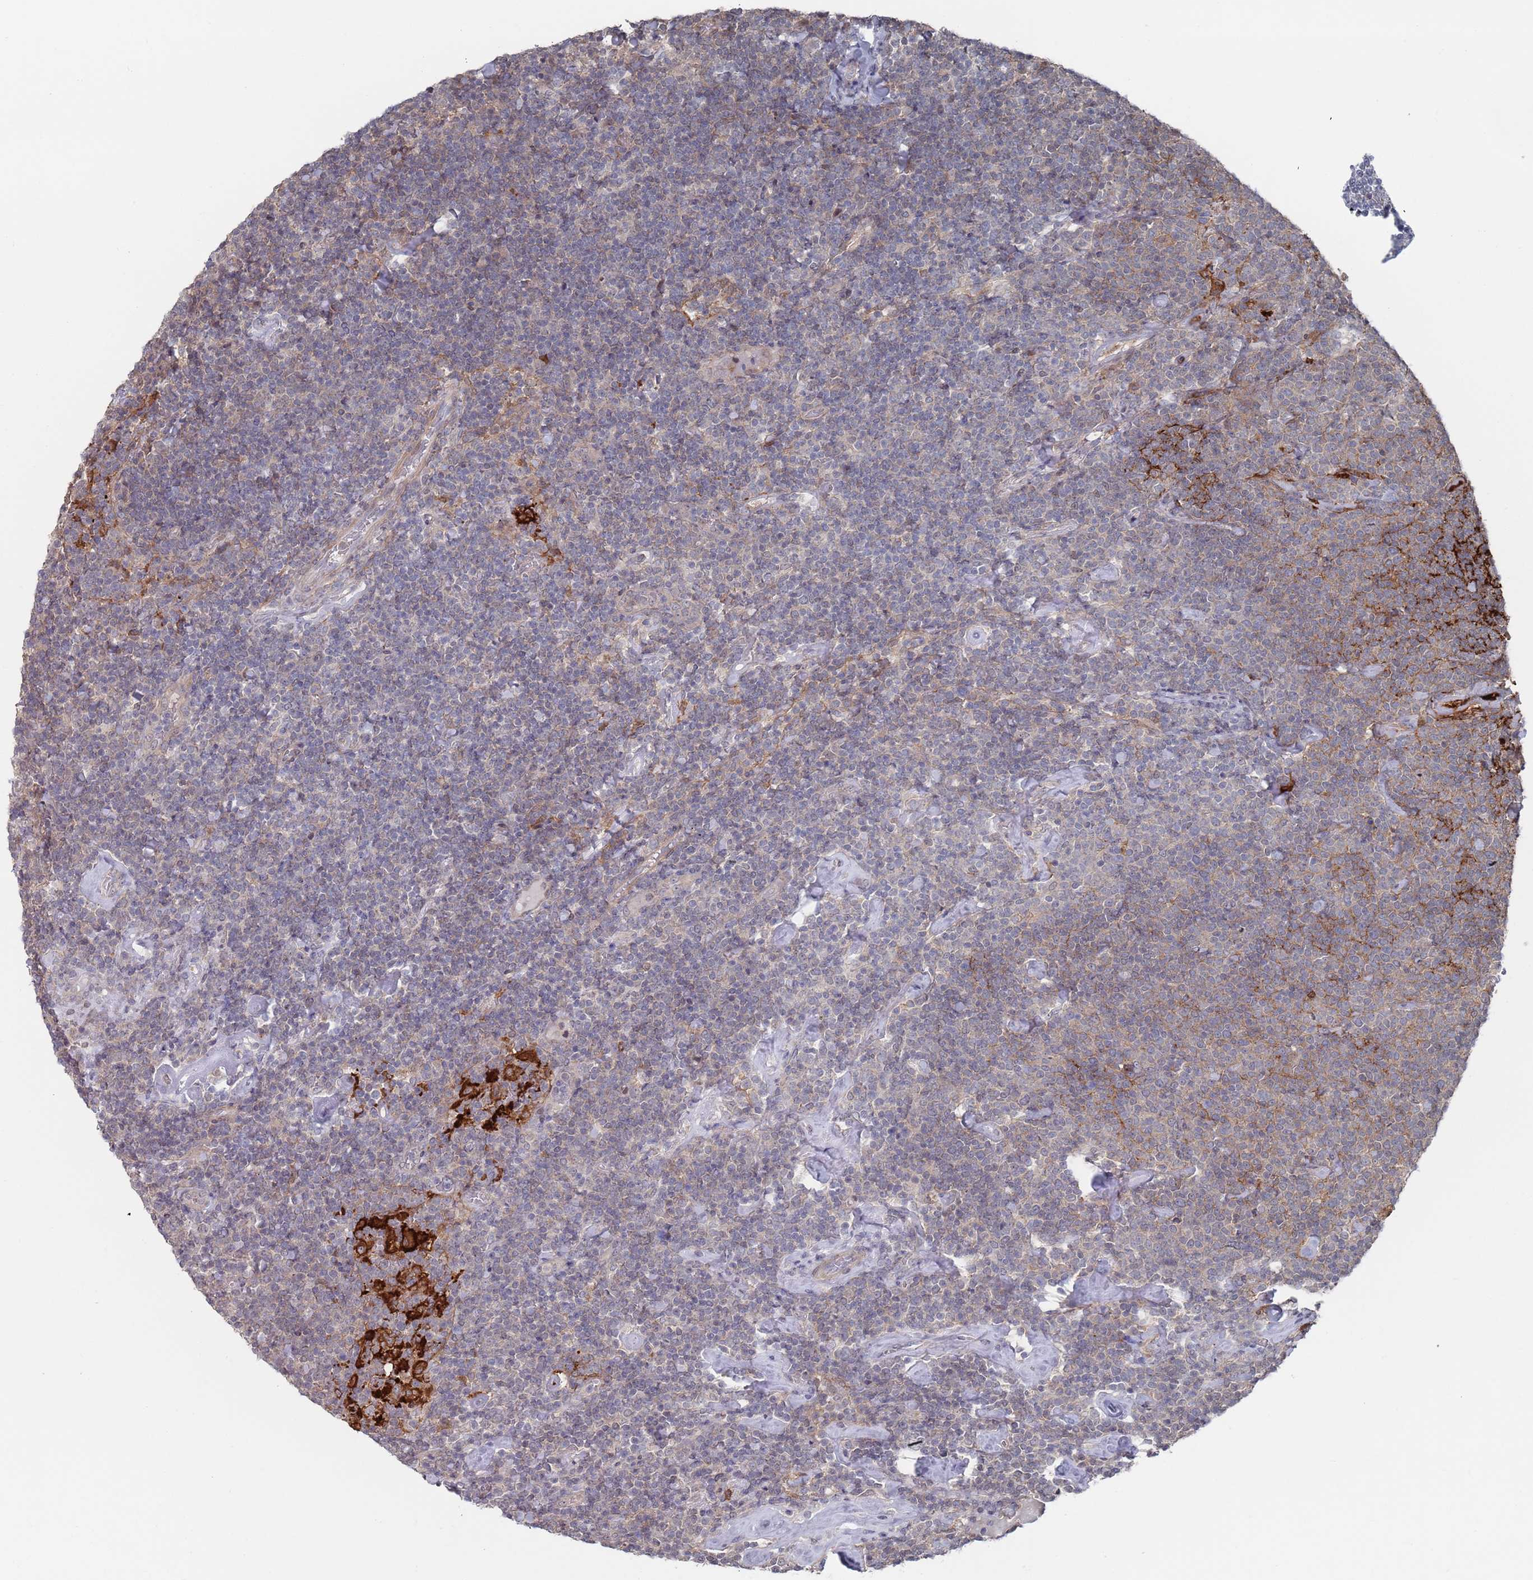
{"staining": {"intensity": "negative", "quantity": "none", "location": "none"}, "tissue": "lymphoma", "cell_type": "Tumor cells", "image_type": "cancer", "snomed": [{"axis": "morphology", "description": "Malignant lymphoma, non-Hodgkin's type, High grade"}, {"axis": "topography", "description": "Lymph node"}], "caption": "An immunohistochemistry (IHC) photomicrograph of malignant lymphoma, non-Hodgkin's type (high-grade) is shown. There is no staining in tumor cells of malignant lymphoma, non-Hodgkin's type (high-grade).", "gene": "DGKD", "patient": {"sex": "male", "age": 61}}